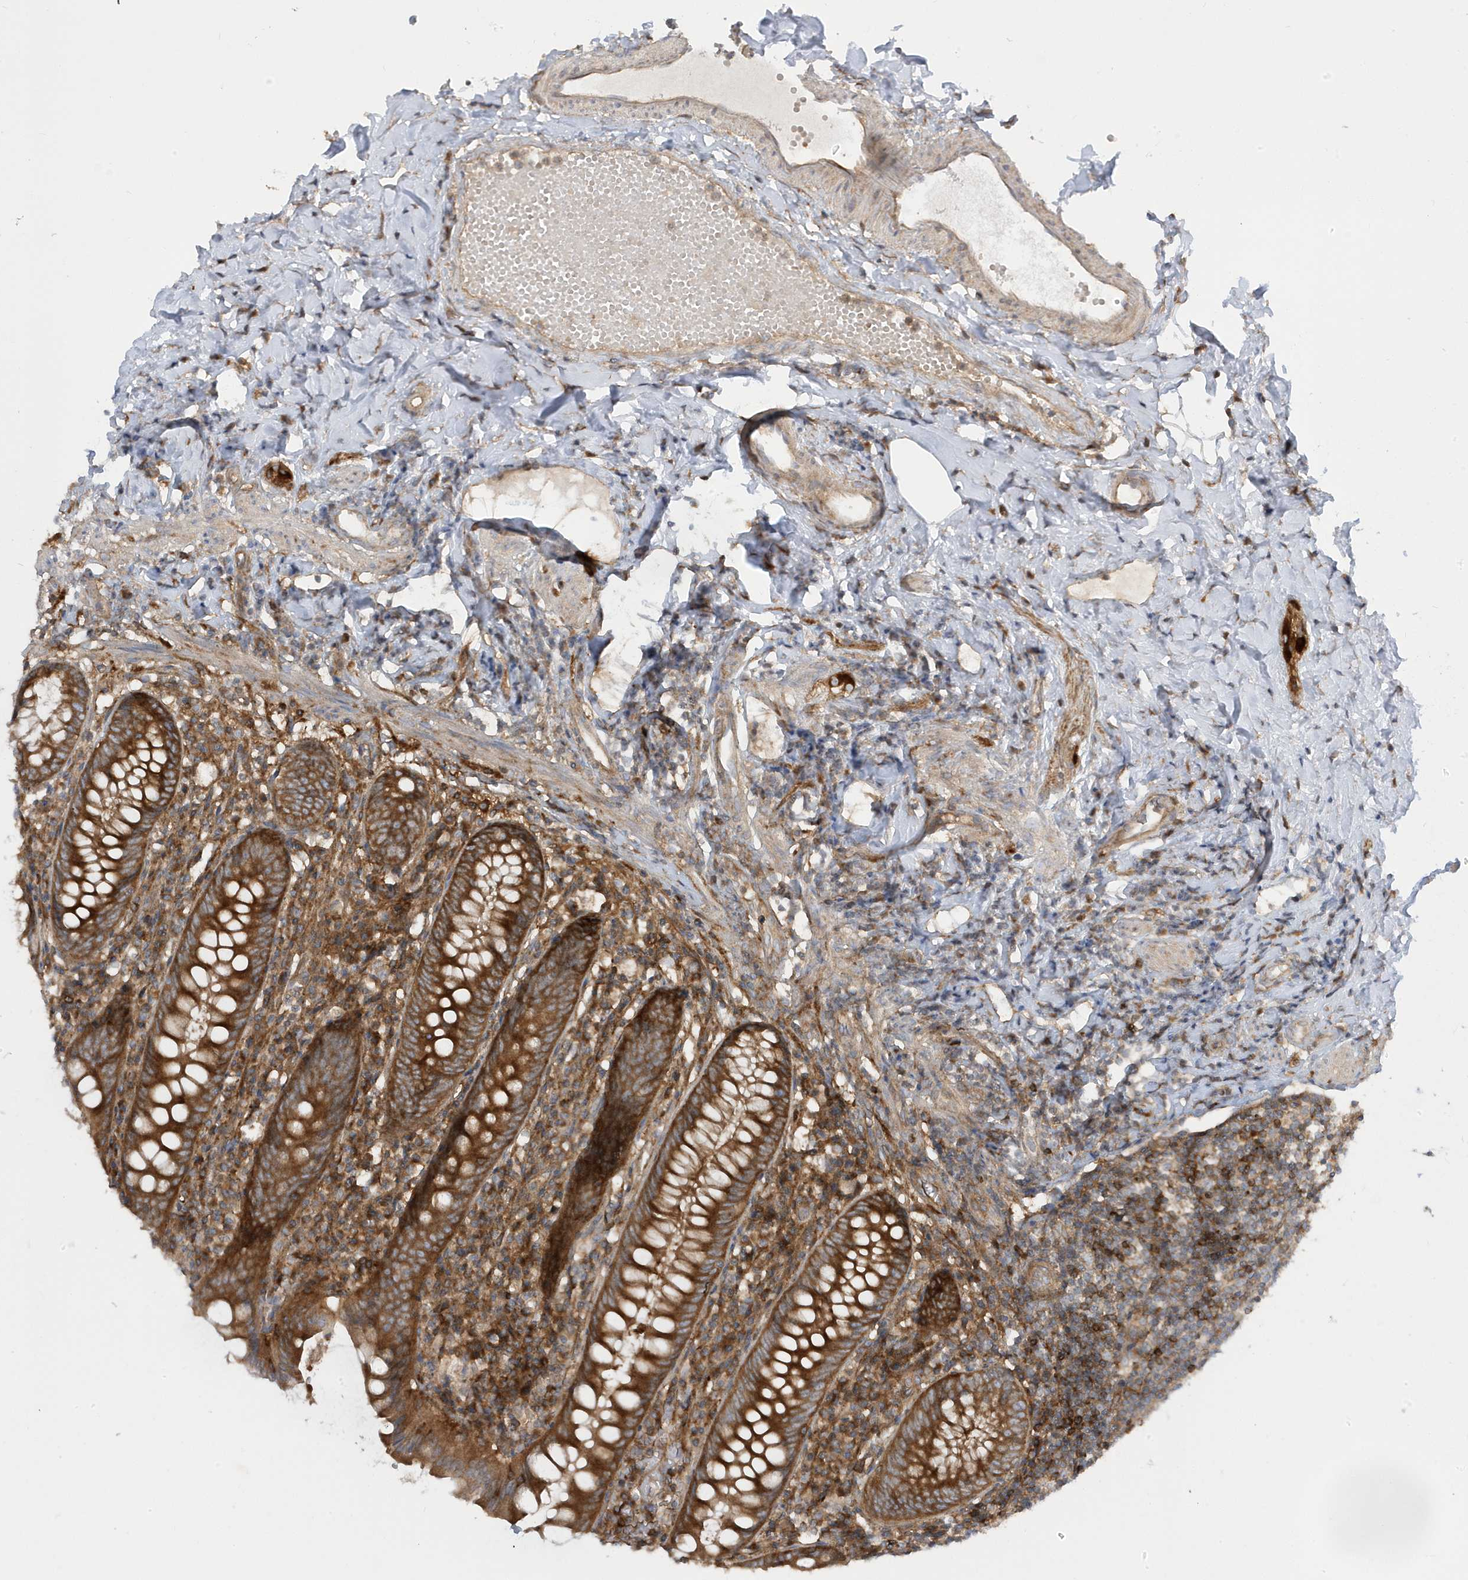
{"staining": {"intensity": "strong", "quantity": ">75%", "location": "cytoplasmic/membranous"}, "tissue": "appendix", "cell_type": "Glandular cells", "image_type": "normal", "snomed": [{"axis": "morphology", "description": "Normal tissue, NOS"}, {"axis": "topography", "description": "Appendix"}], "caption": "Glandular cells display strong cytoplasmic/membranous positivity in about >75% of cells in normal appendix. Nuclei are stained in blue.", "gene": "STAM", "patient": {"sex": "female", "age": 54}}